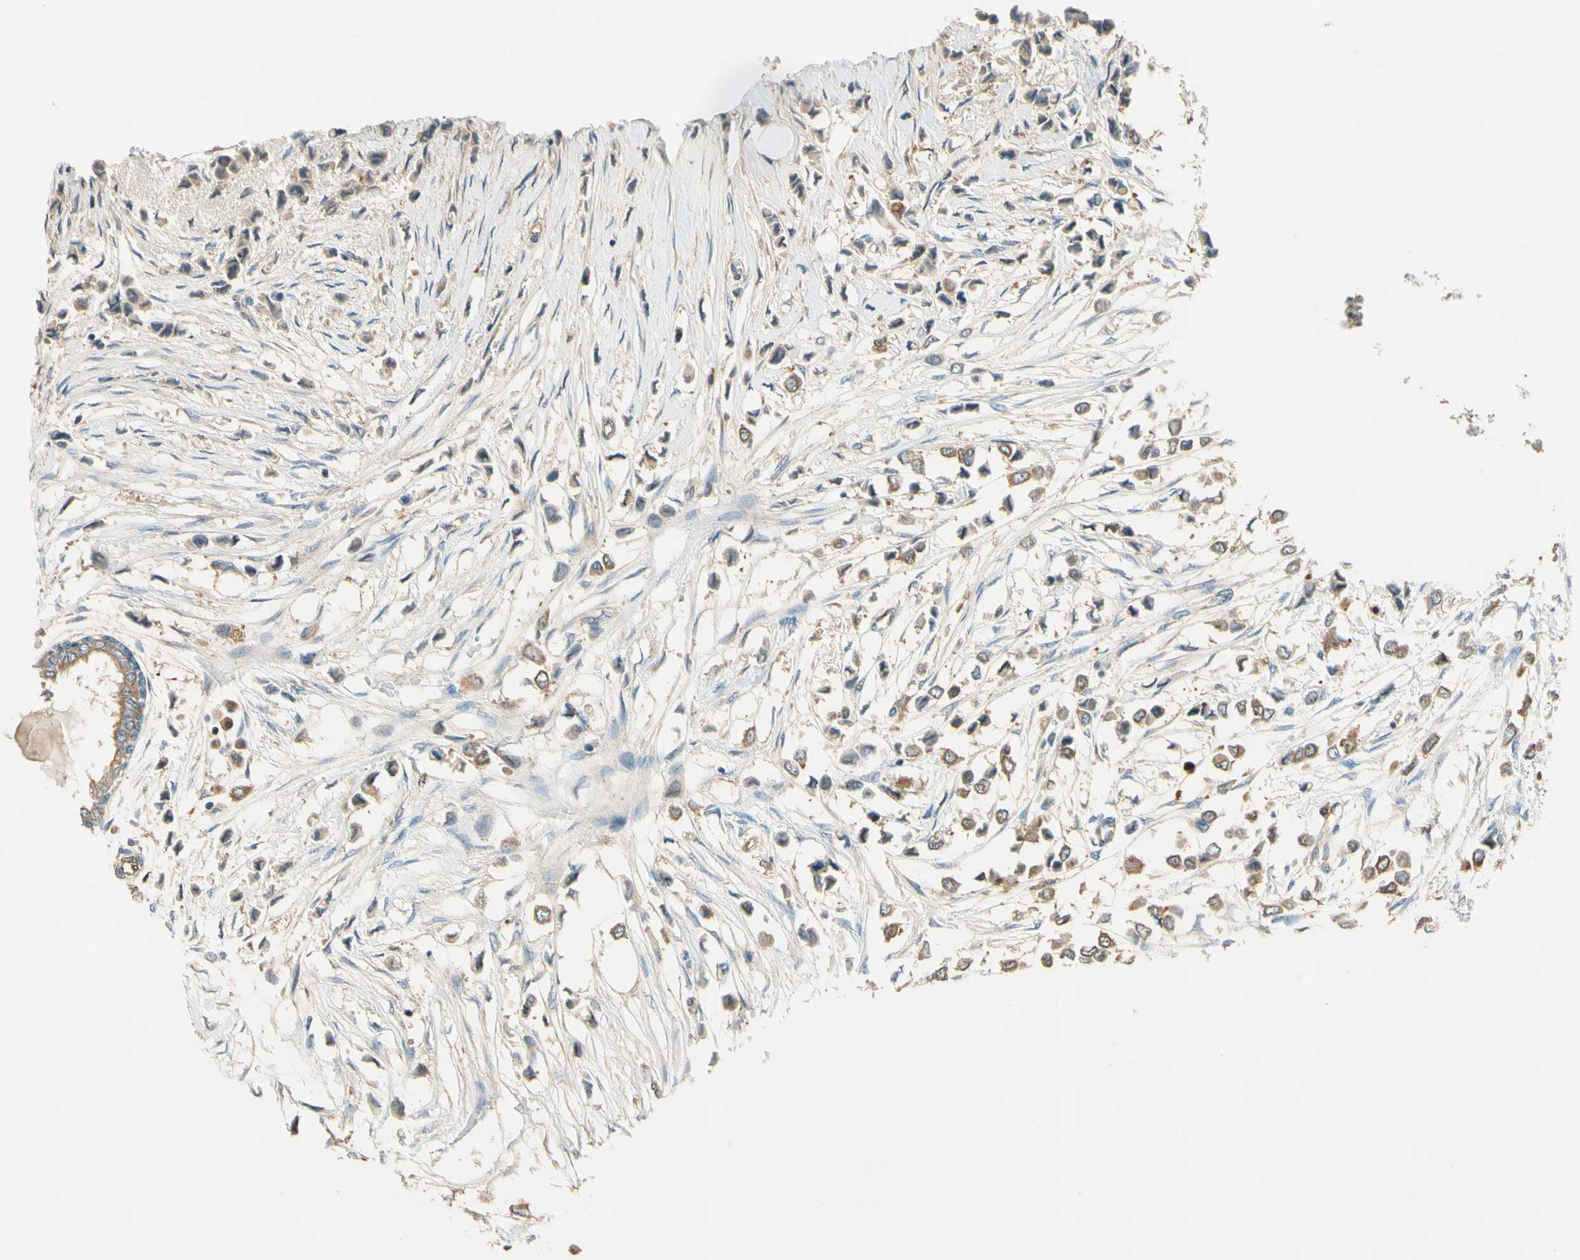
{"staining": {"intensity": "moderate", "quantity": ">75%", "location": "cytoplasmic/membranous"}, "tissue": "breast cancer", "cell_type": "Tumor cells", "image_type": "cancer", "snomed": [{"axis": "morphology", "description": "Lobular carcinoma"}, {"axis": "topography", "description": "Breast"}], "caption": "Breast cancer stained for a protein (brown) shows moderate cytoplasmic/membranous positive positivity in about >75% of tumor cells.", "gene": "PARP14", "patient": {"sex": "female", "age": 51}}